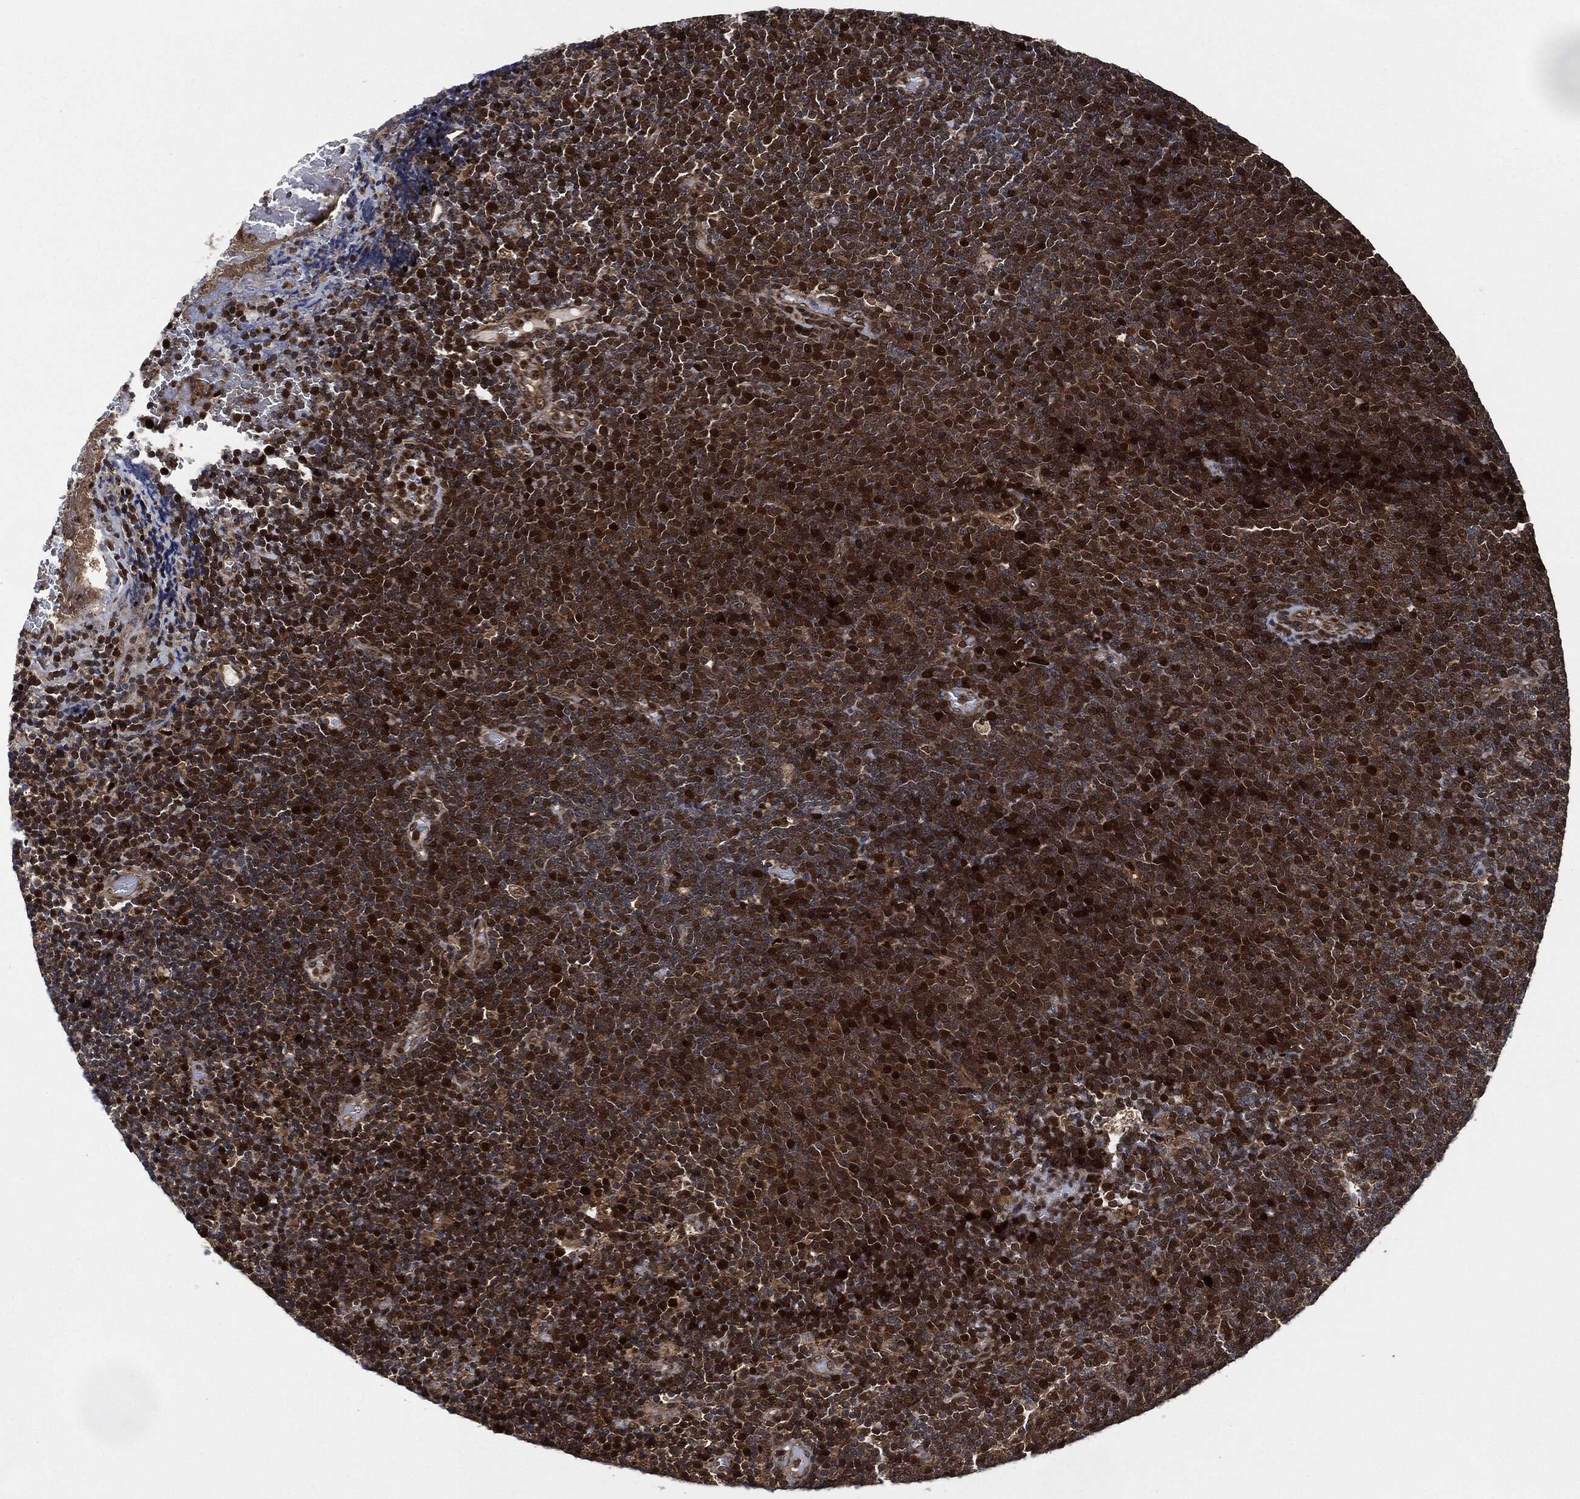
{"staining": {"intensity": "strong", "quantity": "25%-75%", "location": "cytoplasmic/membranous,nuclear"}, "tissue": "lymphoma", "cell_type": "Tumor cells", "image_type": "cancer", "snomed": [{"axis": "morphology", "description": "Malignant lymphoma, non-Hodgkin's type, Low grade"}, {"axis": "topography", "description": "Brain"}], "caption": "Tumor cells reveal strong cytoplasmic/membranous and nuclear staining in about 25%-75% of cells in low-grade malignant lymphoma, non-Hodgkin's type.", "gene": "DCTN1", "patient": {"sex": "female", "age": 66}}